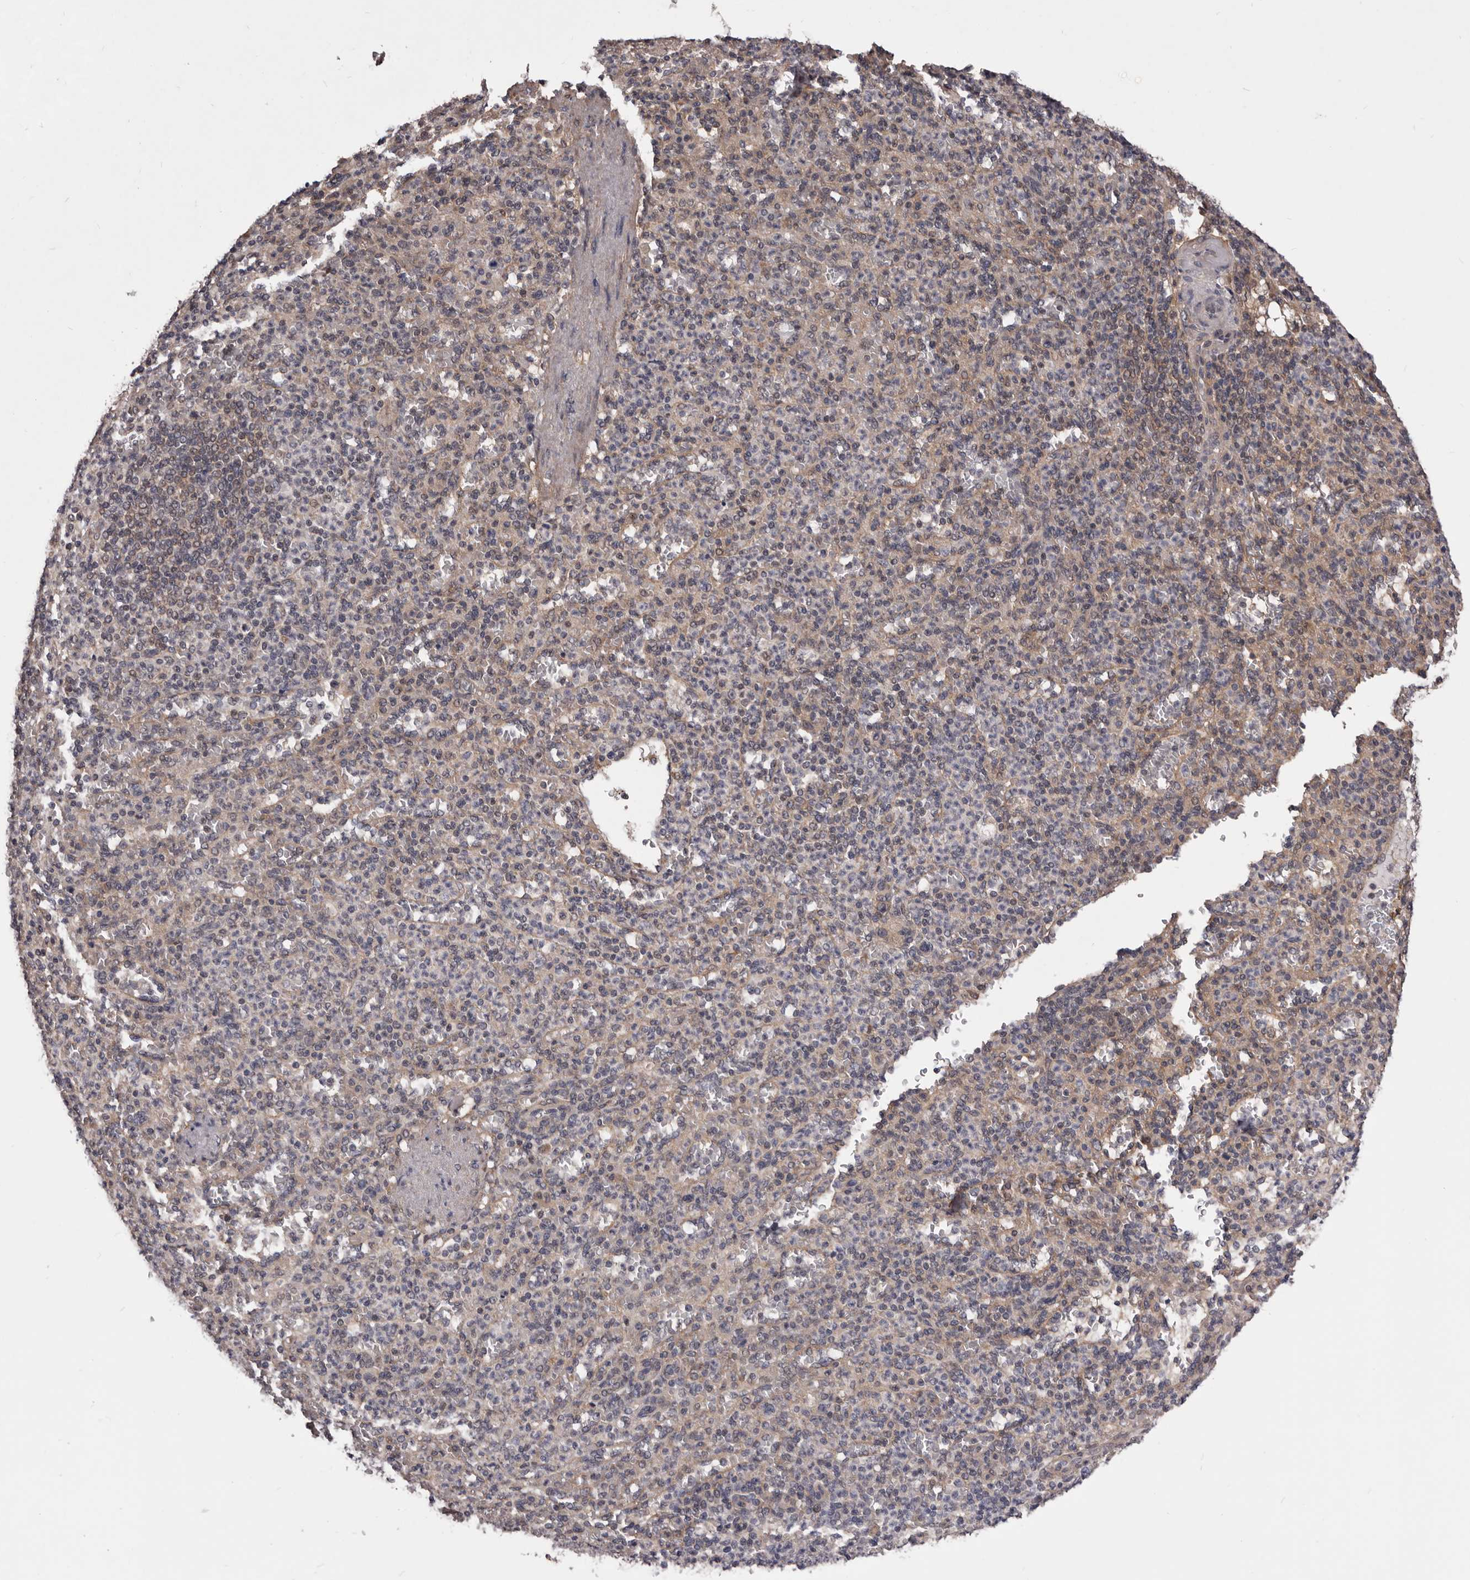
{"staining": {"intensity": "weak", "quantity": "<25%", "location": "cytoplasmic/membranous"}, "tissue": "spleen", "cell_type": "Cells in red pulp", "image_type": "normal", "snomed": [{"axis": "morphology", "description": "Normal tissue, NOS"}, {"axis": "topography", "description": "Spleen"}], "caption": "Cells in red pulp show no significant expression in benign spleen. (IHC, brightfield microscopy, high magnification).", "gene": "CELF3", "patient": {"sex": "female", "age": 74}}